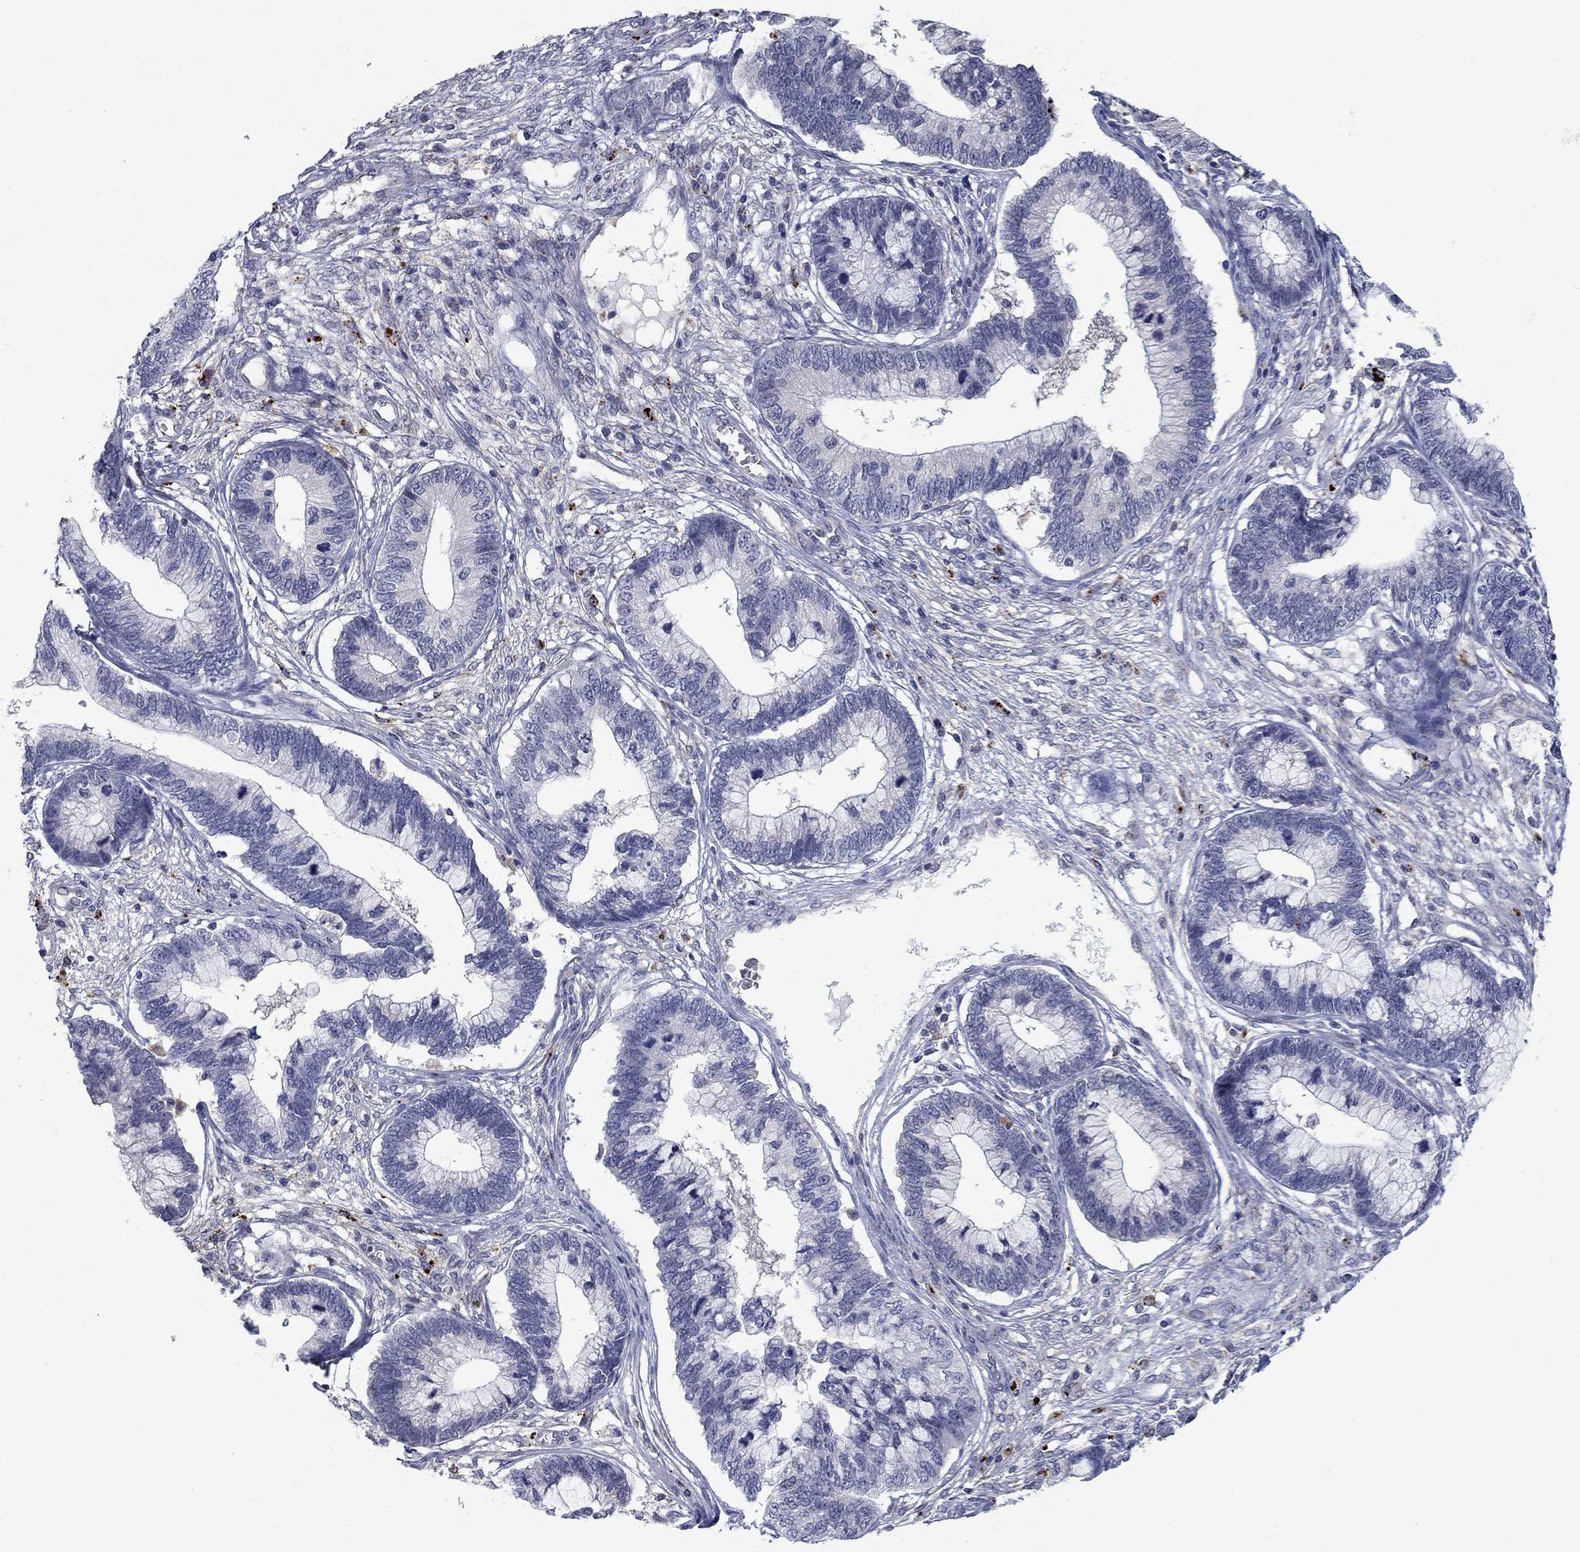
{"staining": {"intensity": "negative", "quantity": "none", "location": "none"}, "tissue": "cervical cancer", "cell_type": "Tumor cells", "image_type": "cancer", "snomed": [{"axis": "morphology", "description": "Adenocarcinoma, NOS"}, {"axis": "topography", "description": "Cervix"}], "caption": "Immunohistochemistry (IHC) image of human adenocarcinoma (cervical) stained for a protein (brown), which exhibits no positivity in tumor cells.", "gene": "MTSS2", "patient": {"sex": "female", "age": 44}}